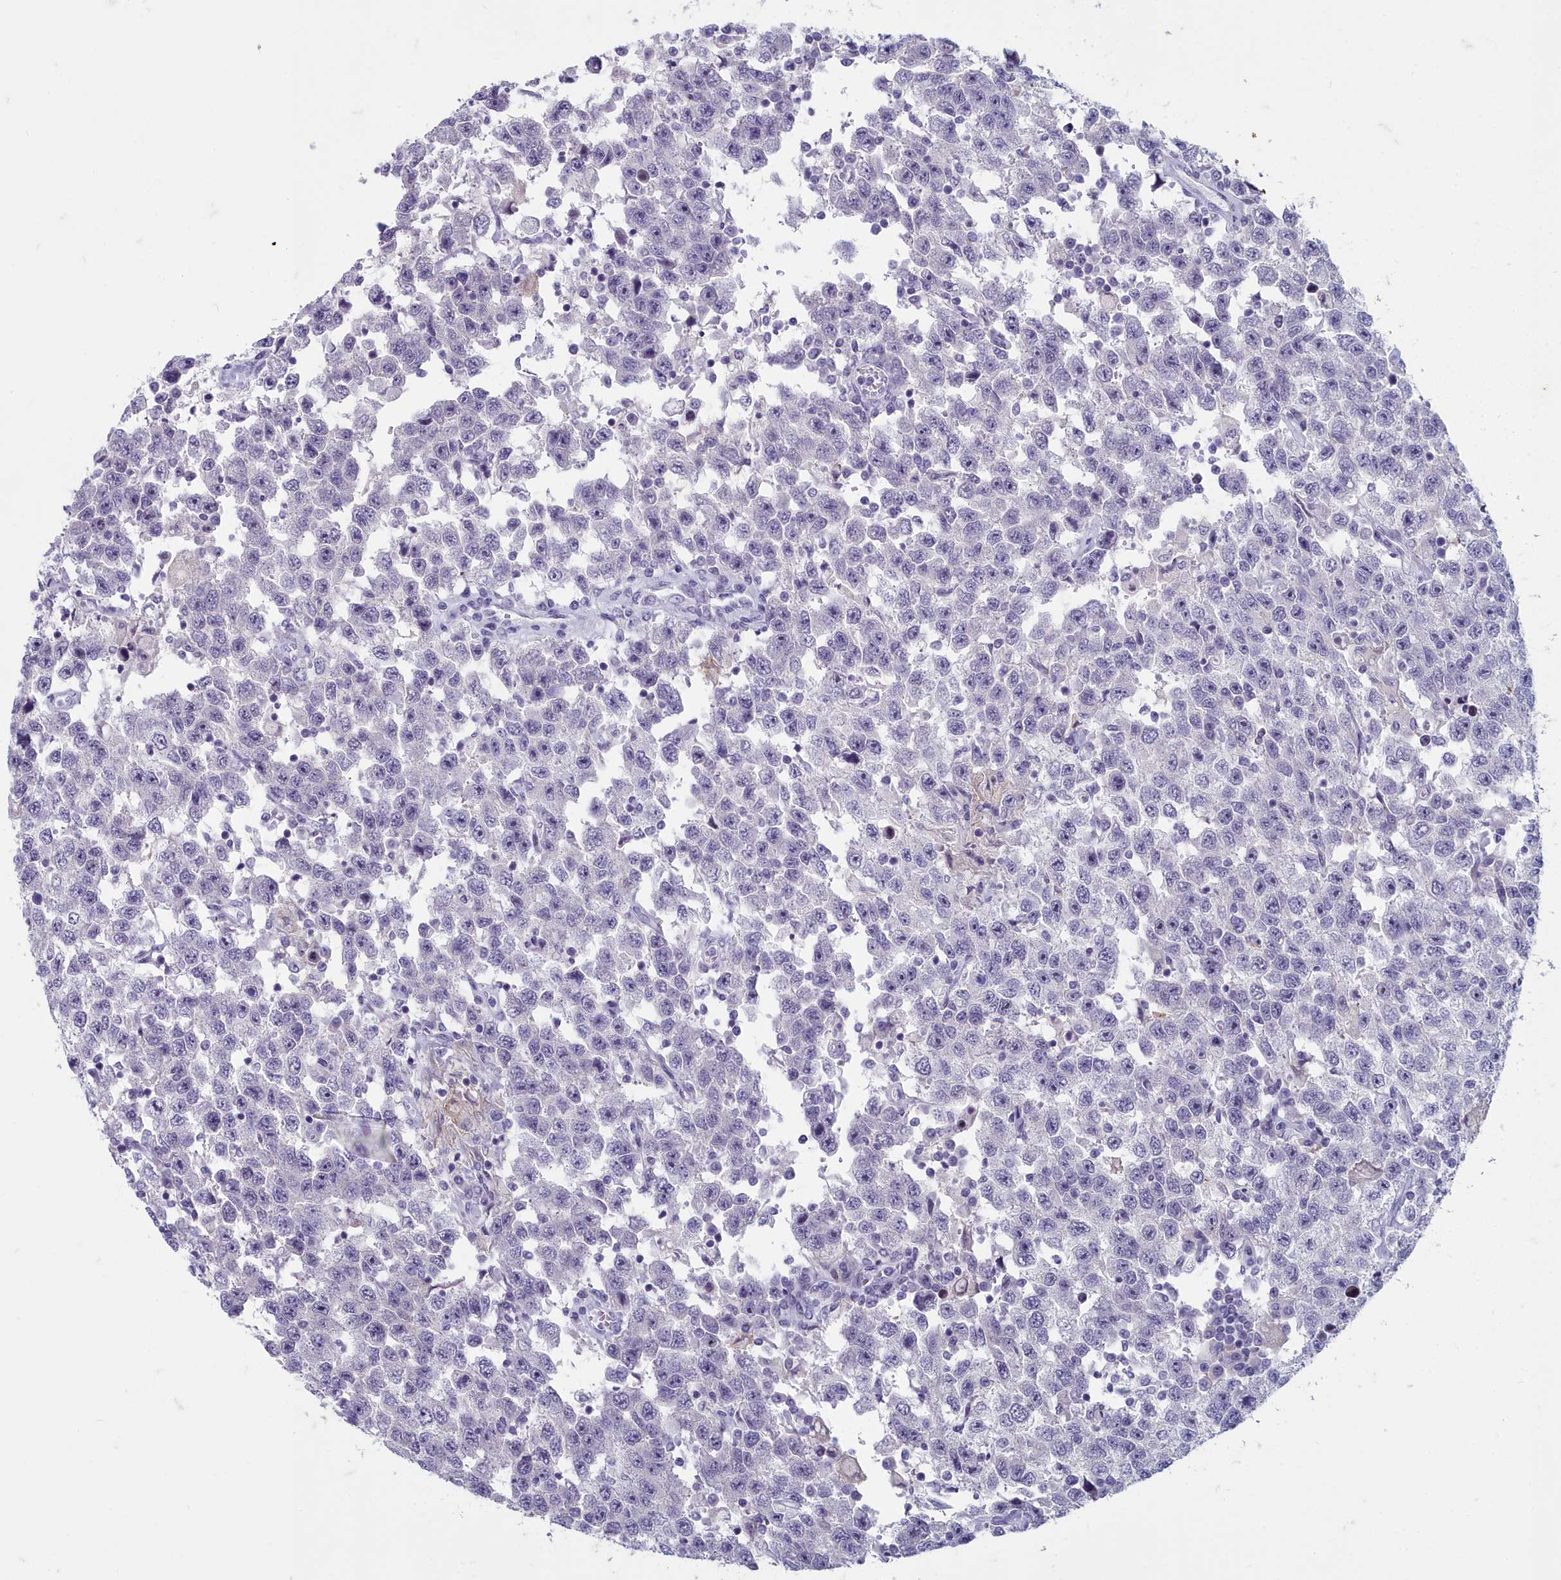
{"staining": {"intensity": "negative", "quantity": "none", "location": "none"}, "tissue": "testis cancer", "cell_type": "Tumor cells", "image_type": "cancer", "snomed": [{"axis": "morphology", "description": "Seminoma, NOS"}, {"axis": "topography", "description": "Testis"}], "caption": "Seminoma (testis) was stained to show a protein in brown. There is no significant positivity in tumor cells.", "gene": "INSYN2A", "patient": {"sex": "male", "age": 41}}